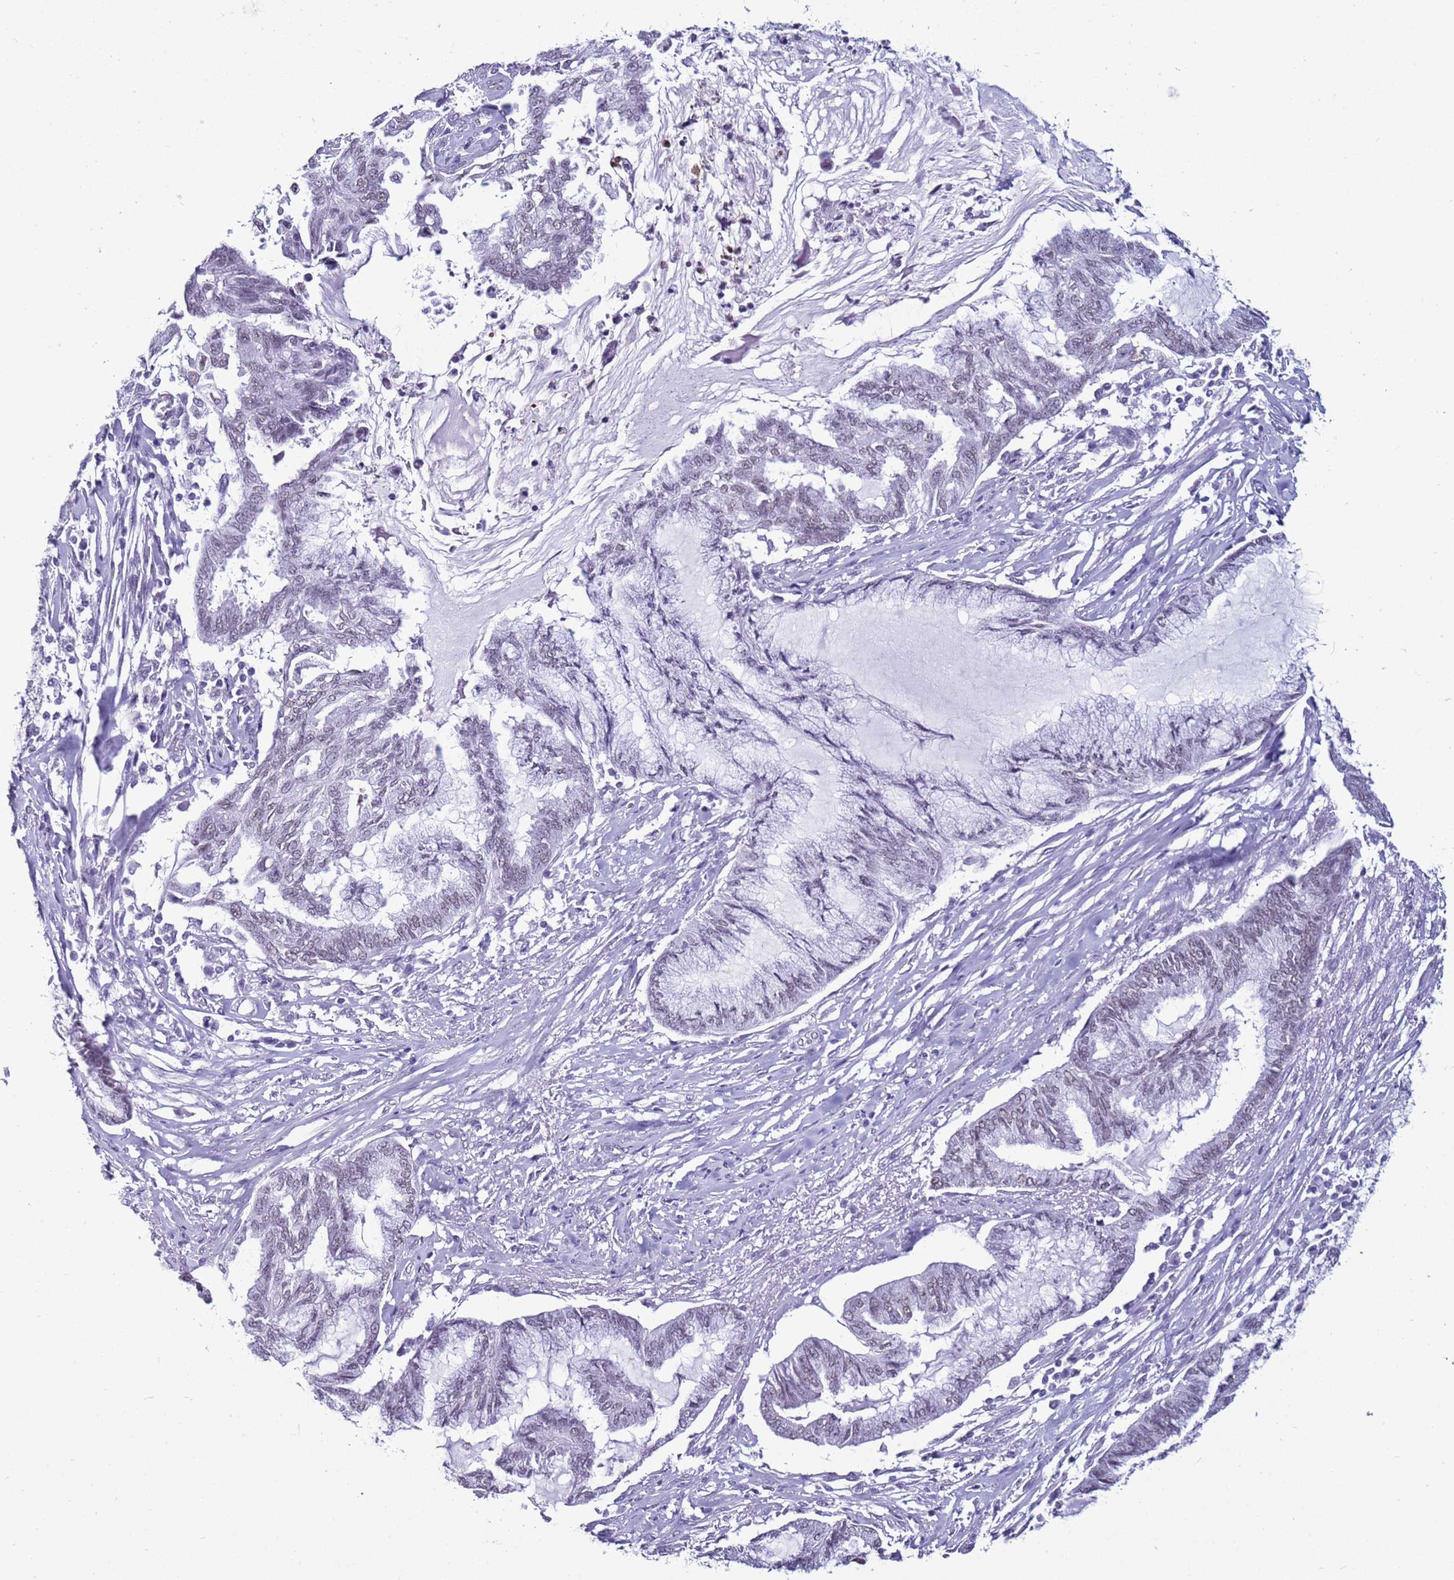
{"staining": {"intensity": "weak", "quantity": "<25%", "location": "nuclear"}, "tissue": "endometrial cancer", "cell_type": "Tumor cells", "image_type": "cancer", "snomed": [{"axis": "morphology", "description": "Adenocarcinoma, NOS"}, {"axis": "topography", "description": "Endometrium"}], "caption": "IHC of human endometrial adenocarcinoma displays no expression in tumor cells.", "gene": "DHX15", "patient": {"sex": "female", "age": 86}}